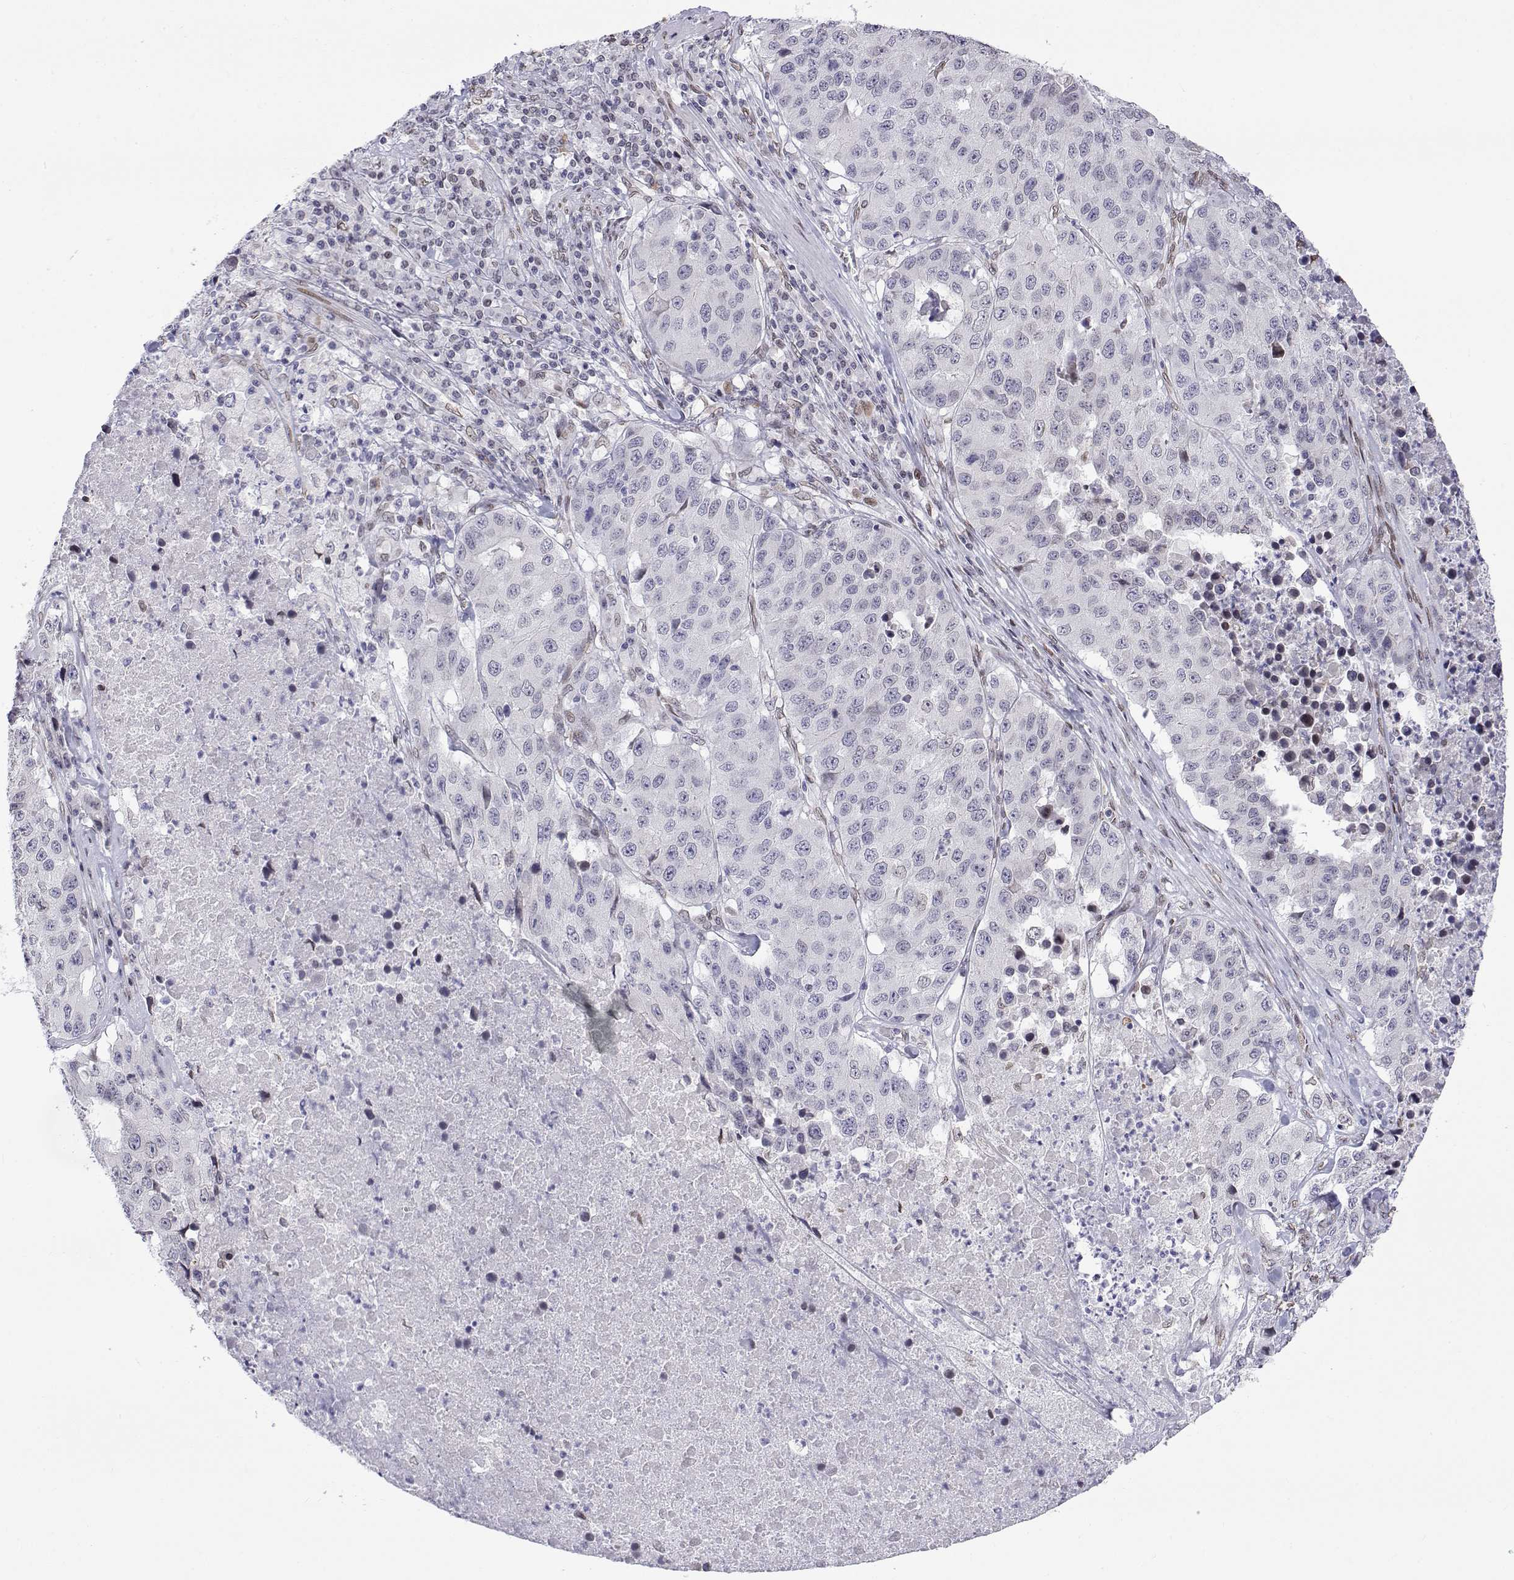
{"staining": {"intensity": "negative", "quantity": "none", "location": "none"}, "tissue": "stomach cancer", "cell_type": "Tumor cells", "image_type": "cancer", "snomed": [{"axis": "morphology", "description": "Adenocarcinoma, NOS"}, {"axis": "topography", "description": "Stomach"}], "caption": "Tumor cells show no significant protein staining in stomach cancer (adenocarcinoma).", "gene": "ZNF532", "patient": {"sex": "male", "age": 71}}